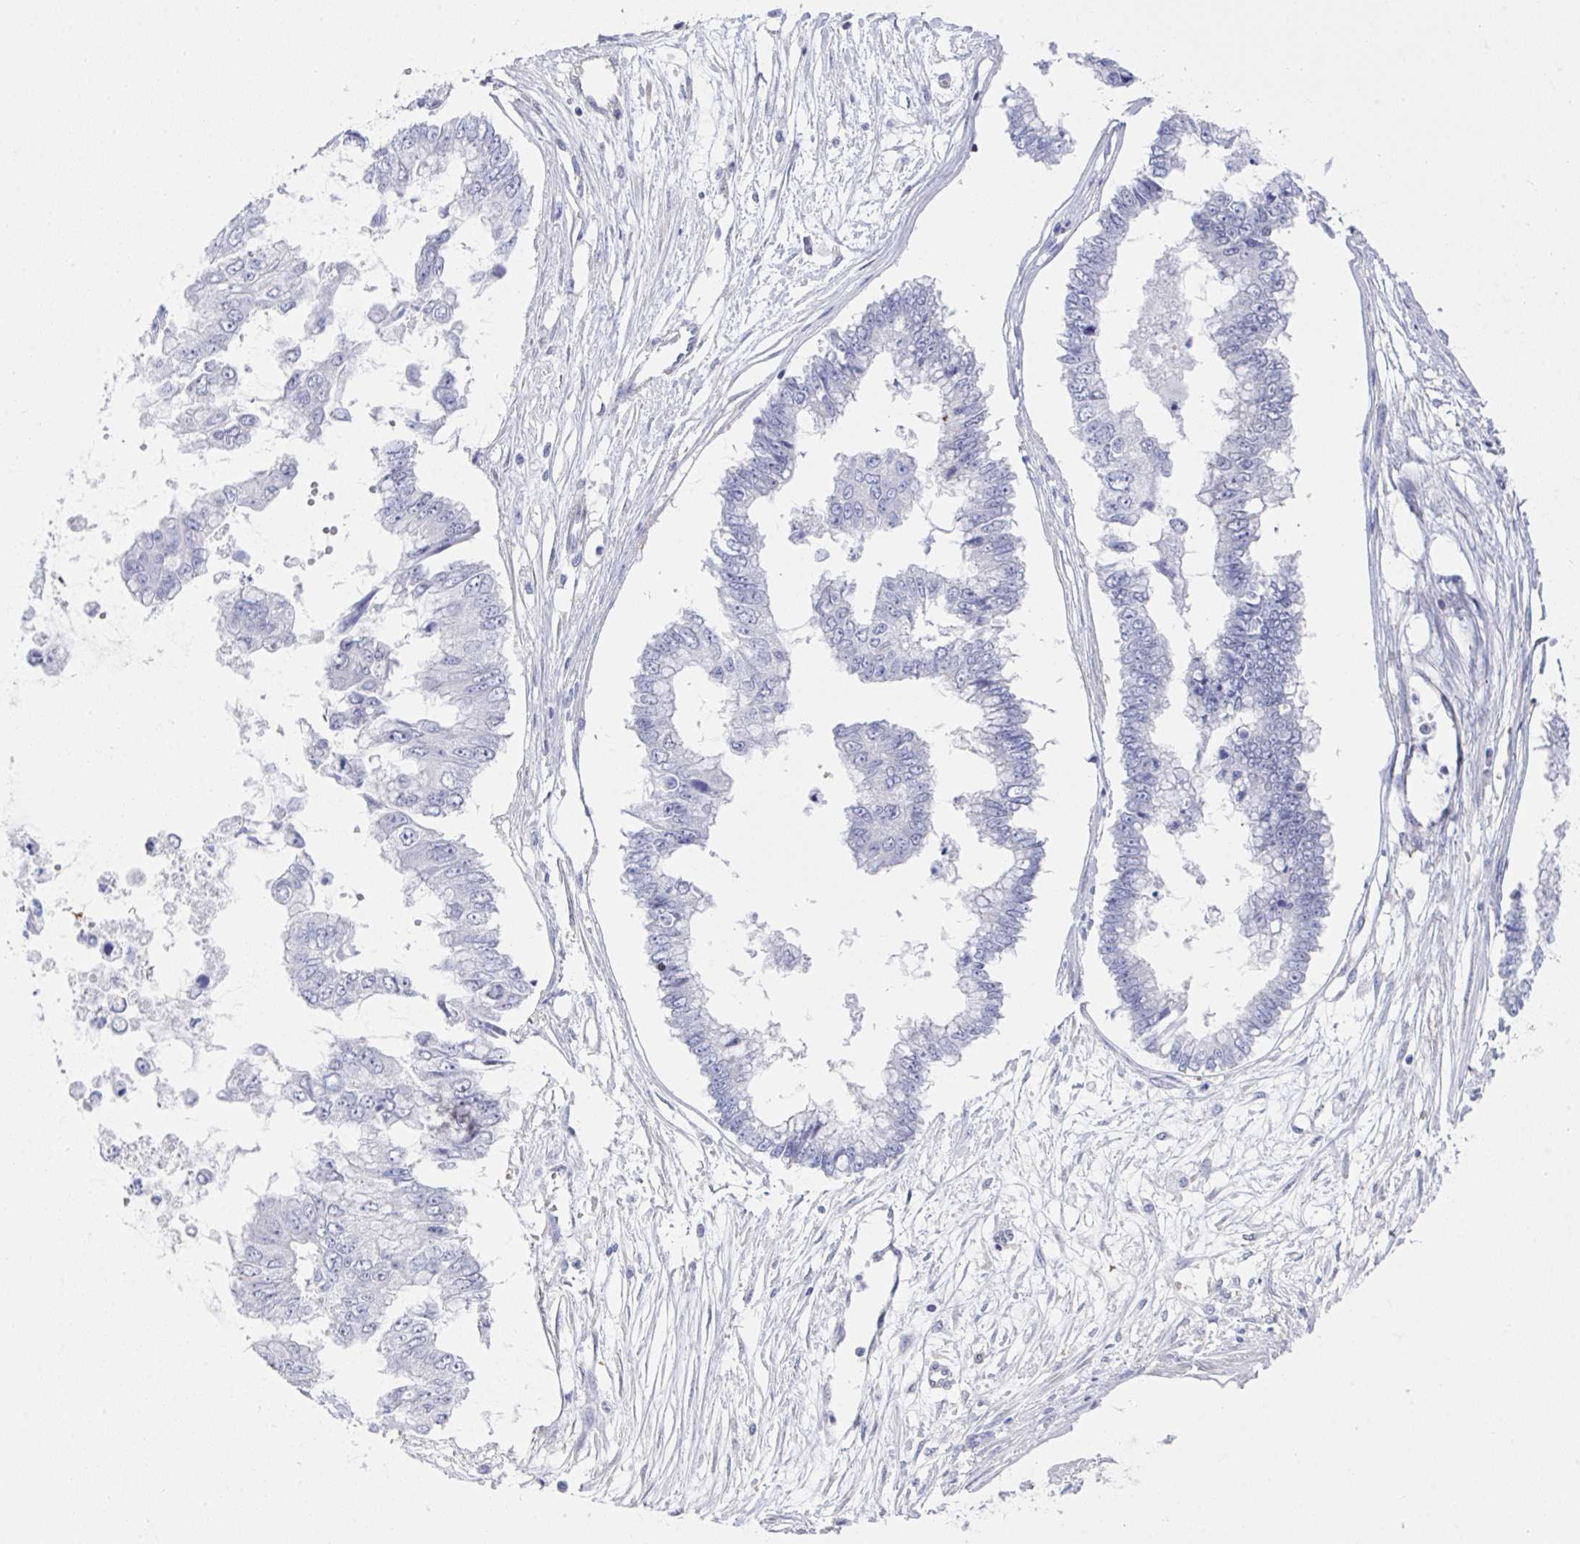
{"staining": {"intensity": "negative", "quantity": "none", "location": "none"}, "tissue": "ovarian cancer", "cell_type": "Tumor cells", "image_type": "cancer", "snomed": [{"axis": "morphology", "description": "Cystadenocarcinoma, mucinous, NOS"}, {"axis": "topography", "description": "Ovary"}], "caption": "The immunohistochemistry photomicrograph has no significant expression in tumor cells of ovarian cancer tissue.", "gene": "WNK1", "patient": {"sex": "female", "age": 72}}